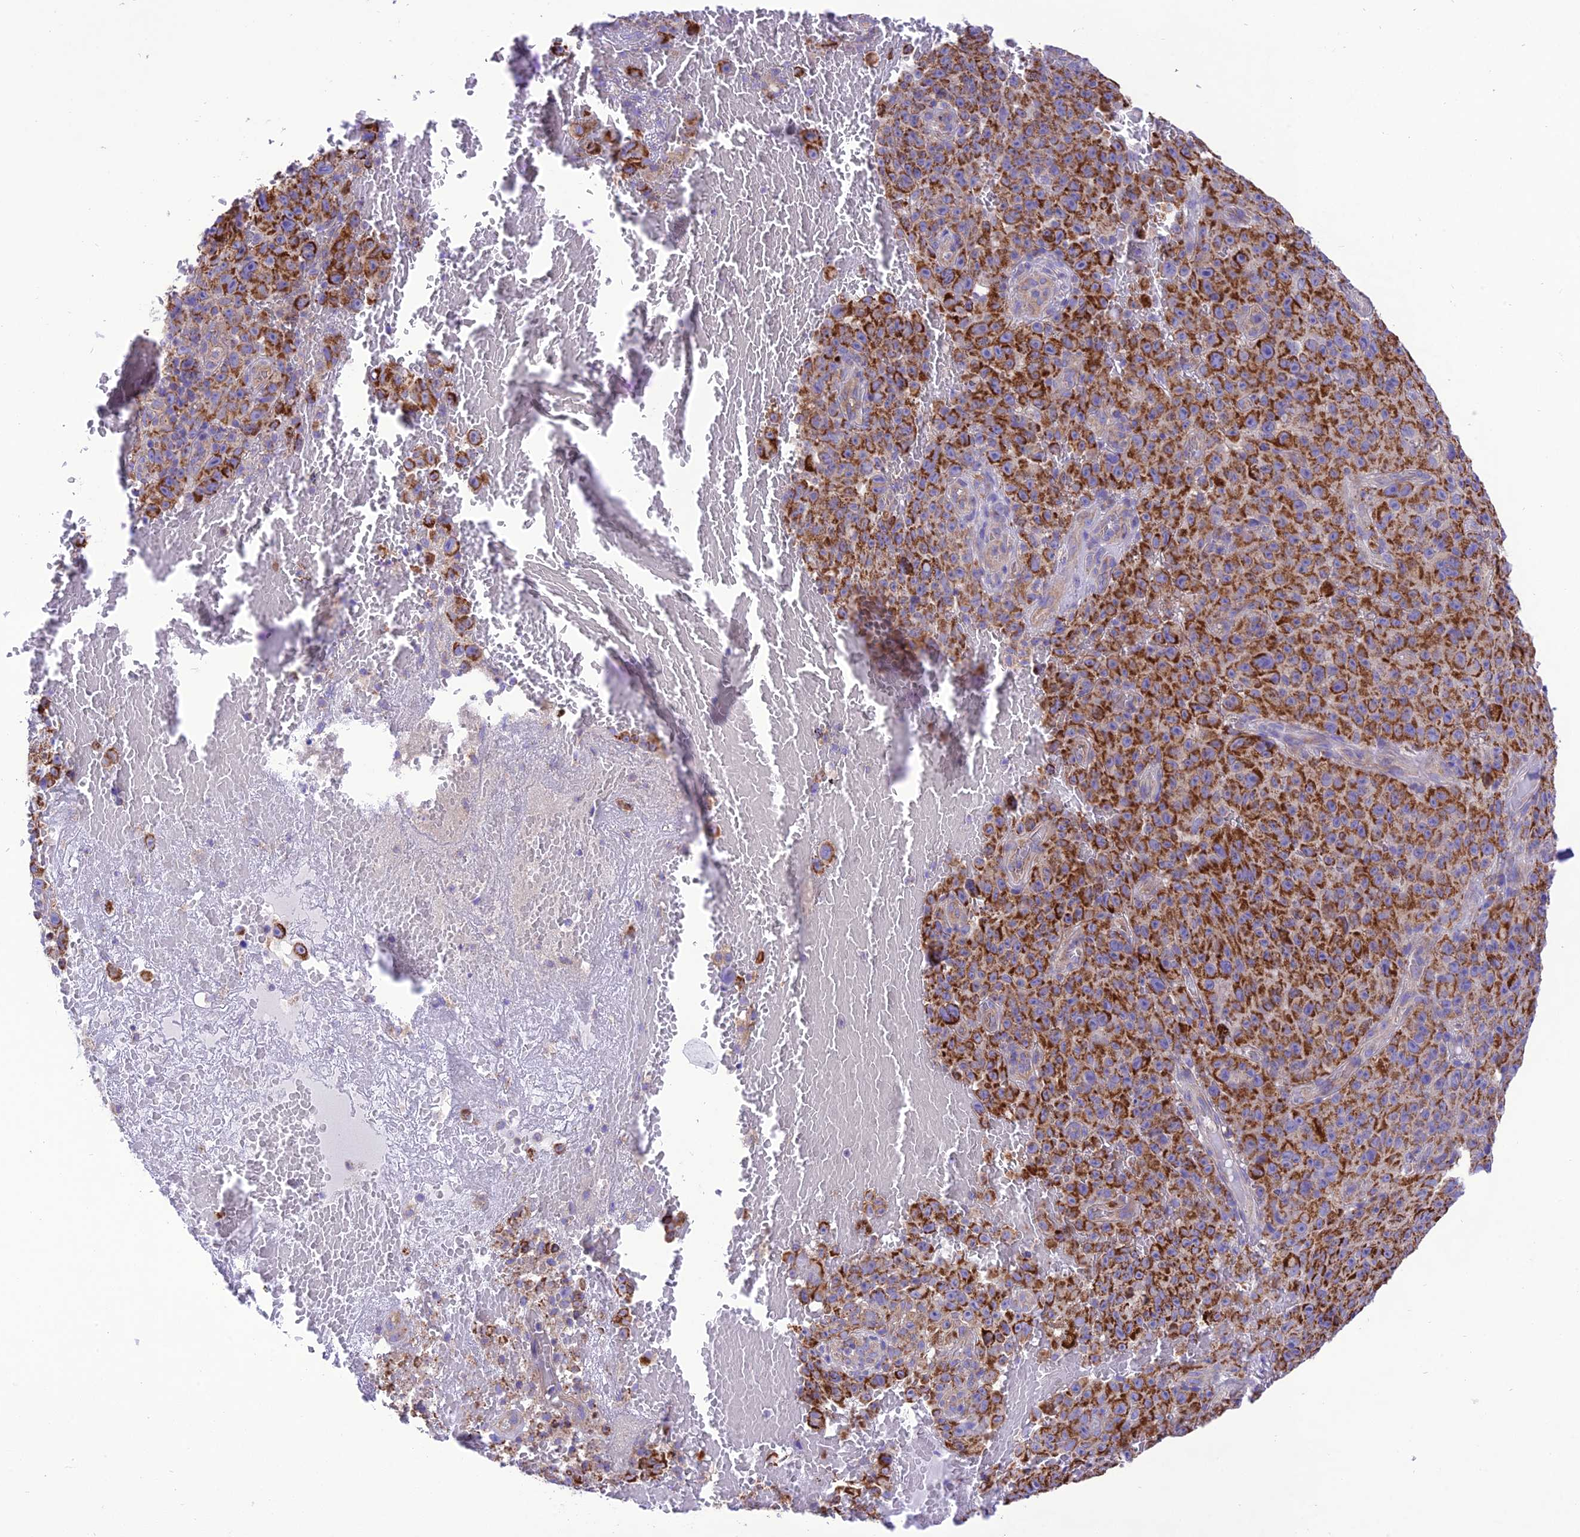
{"staining": {"intensity": "moderate", "quantity": ">75%", "location": "cytoplasmic/membranous"}, "tissue": "melanoma", "cell_type": "Tumor cells", "image_type": "cancer", "snomed": [{"axis": "morphology", "description": "Malignant melanoma, NOS"}, {"axis": "topography", "description": "Skin"}], "caption": "High-magnification brightfield microscopy of malignant melanoma stained with DAB (3,3'-diaminobenzidine) (brown) and counterstained with hematoxylin (blue). tumor cells exhibit moderate cytoplasmic/membranous expression is seen in approximately>75% of cells.", "gene": "MAP3K12", "patient": {"sex": "female", "age": 82}}